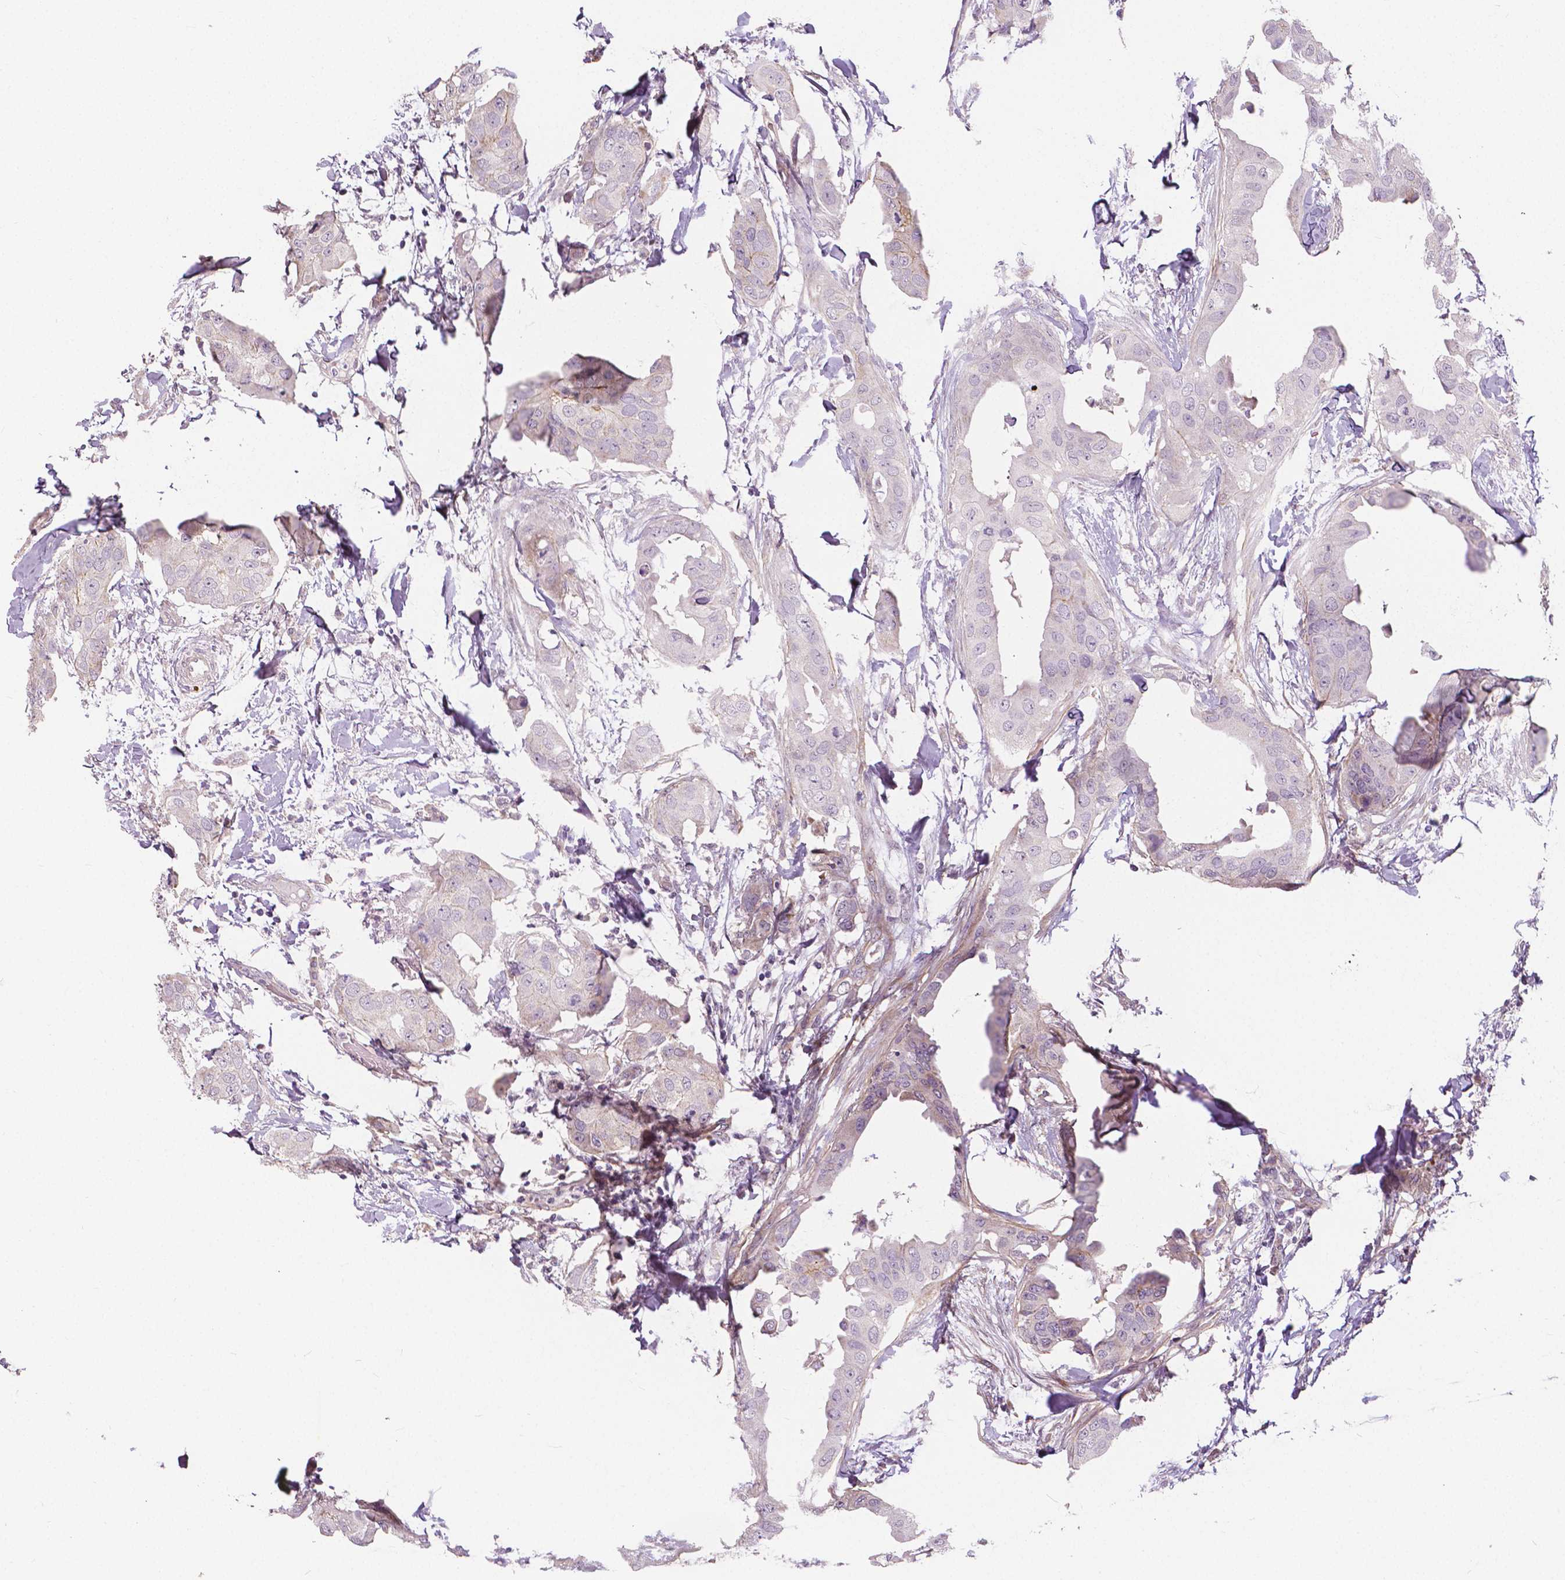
{"staining": {"intensity": "negative", "quantity": "none", "location": "none"}, "tissue": "breast cancer", "cell_type": "Tumor cells", "image_type": "cancer", "snomed": [{"axis": "morphology", "description": "Normal tissue, NOS"}, {"axis": "morphology", "description": "Duct carcinoma"}, {"axis": "topography", "description": "Breast"}], "caption": "The photomicrograph demonstrates no significant staining in tumor cells of breast cancer (intraductal carcinoma). The staining was performed using DAB to visualize the protein expression in brown, while the nuclei were stained in blue with hematoxylin (Magnification: 20x).", "gene": "FLT1", "patient": {"sex": "female", "age": 40}}